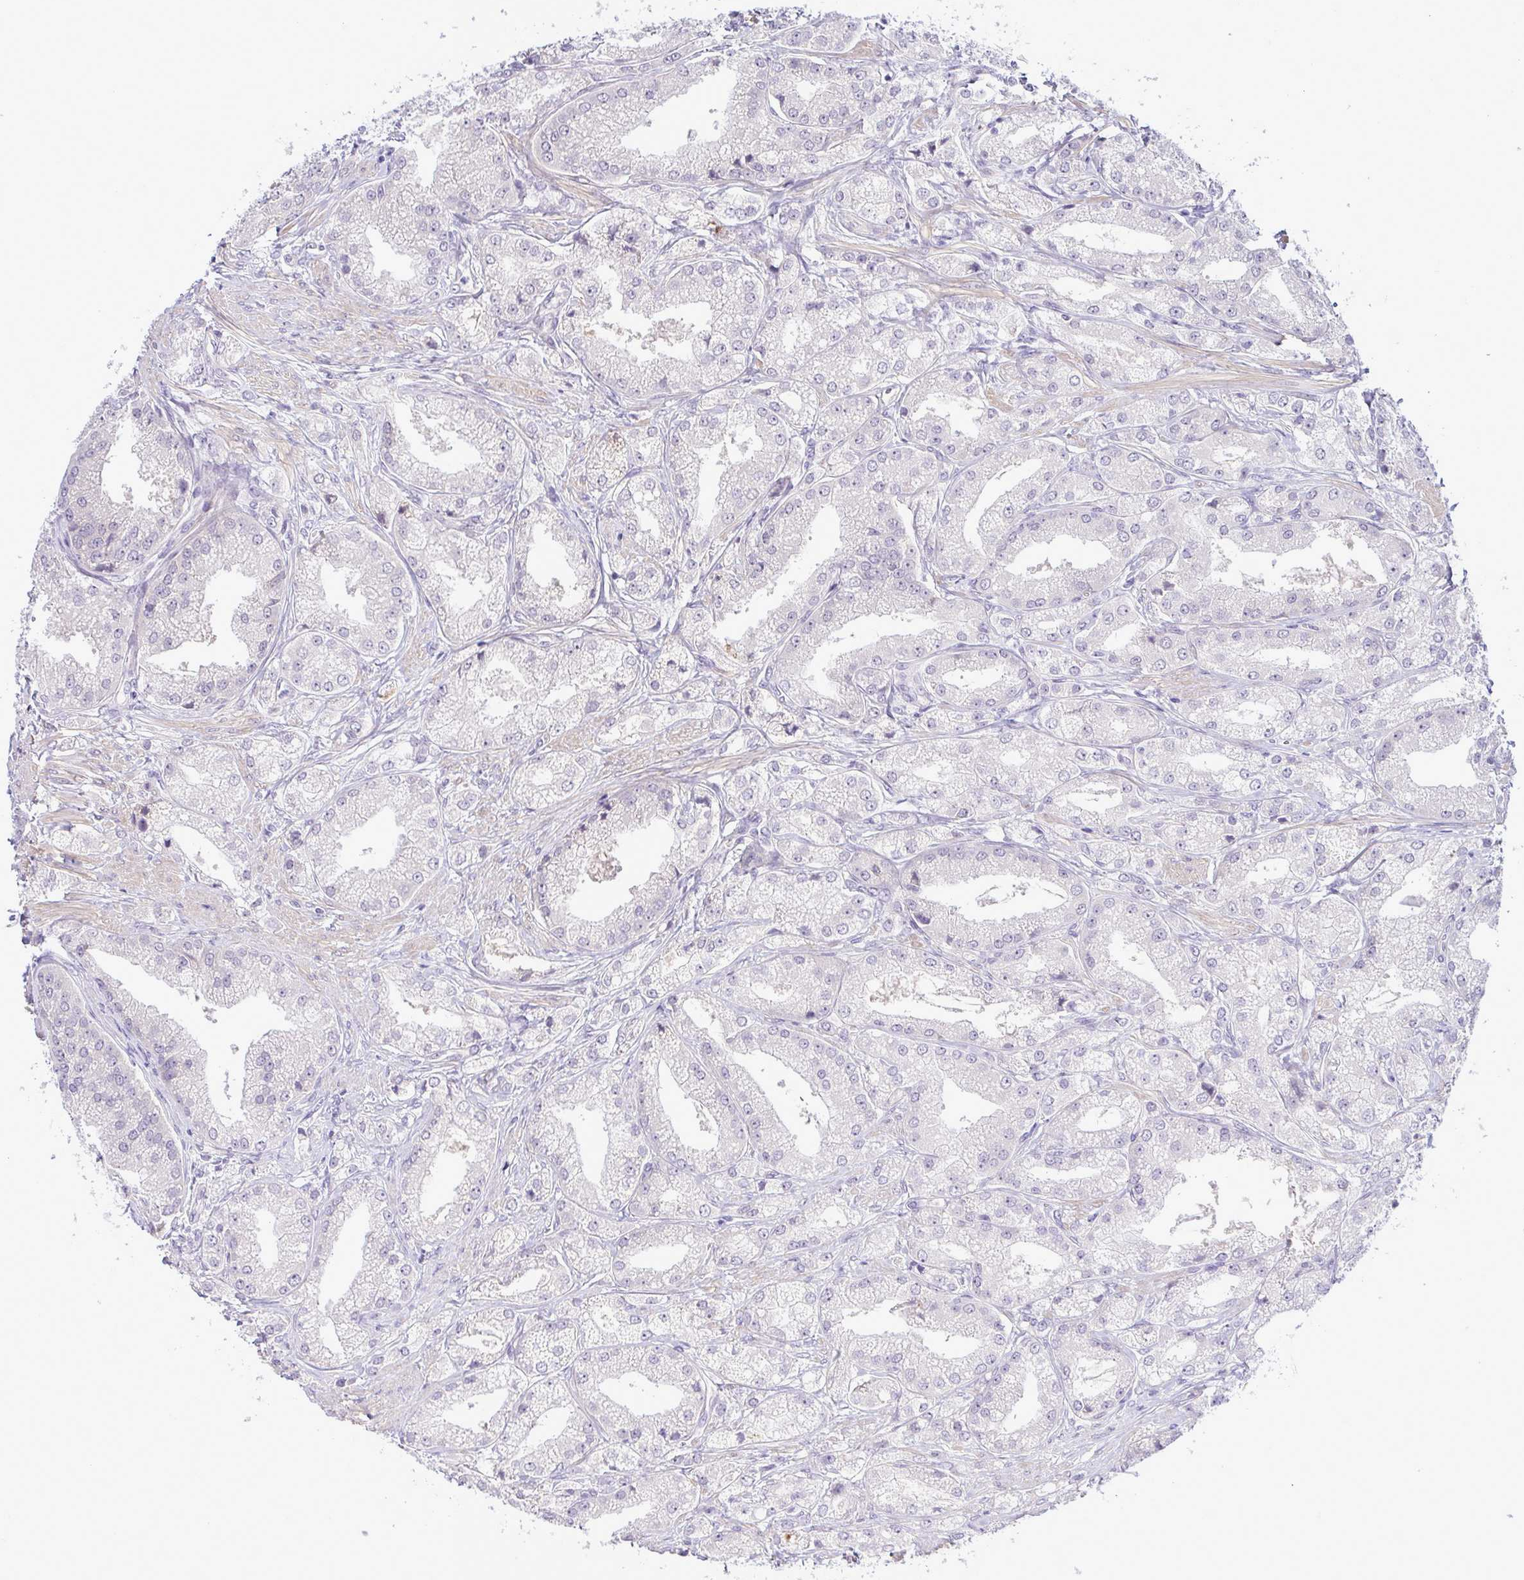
{"staining": {"intensity": "negative", "quantity": "none", "location": "none"}, "tissue": "prostate cancer", "cell_type": "Tumor cells", "image_type": "cancer", "snomed": [{"axis": "morphology", "description": "Adenocarcinoma, High grade"}, {"axis": "topography", "description": "Prostate"}], "caption": "Immunohistochemistry image of adenocarcinoma (high-grade) (prostate) stained for a protein (brown), which exhibits no positivity in tumor cells. (Stains: DAB immunohistochemistry (IHC) with hematoxylin counter stain, Microscopy: brightfield microscopy at high magnification).", "gene": "SYNPO2L", "patient": {"sex": "male", "age": 61}}